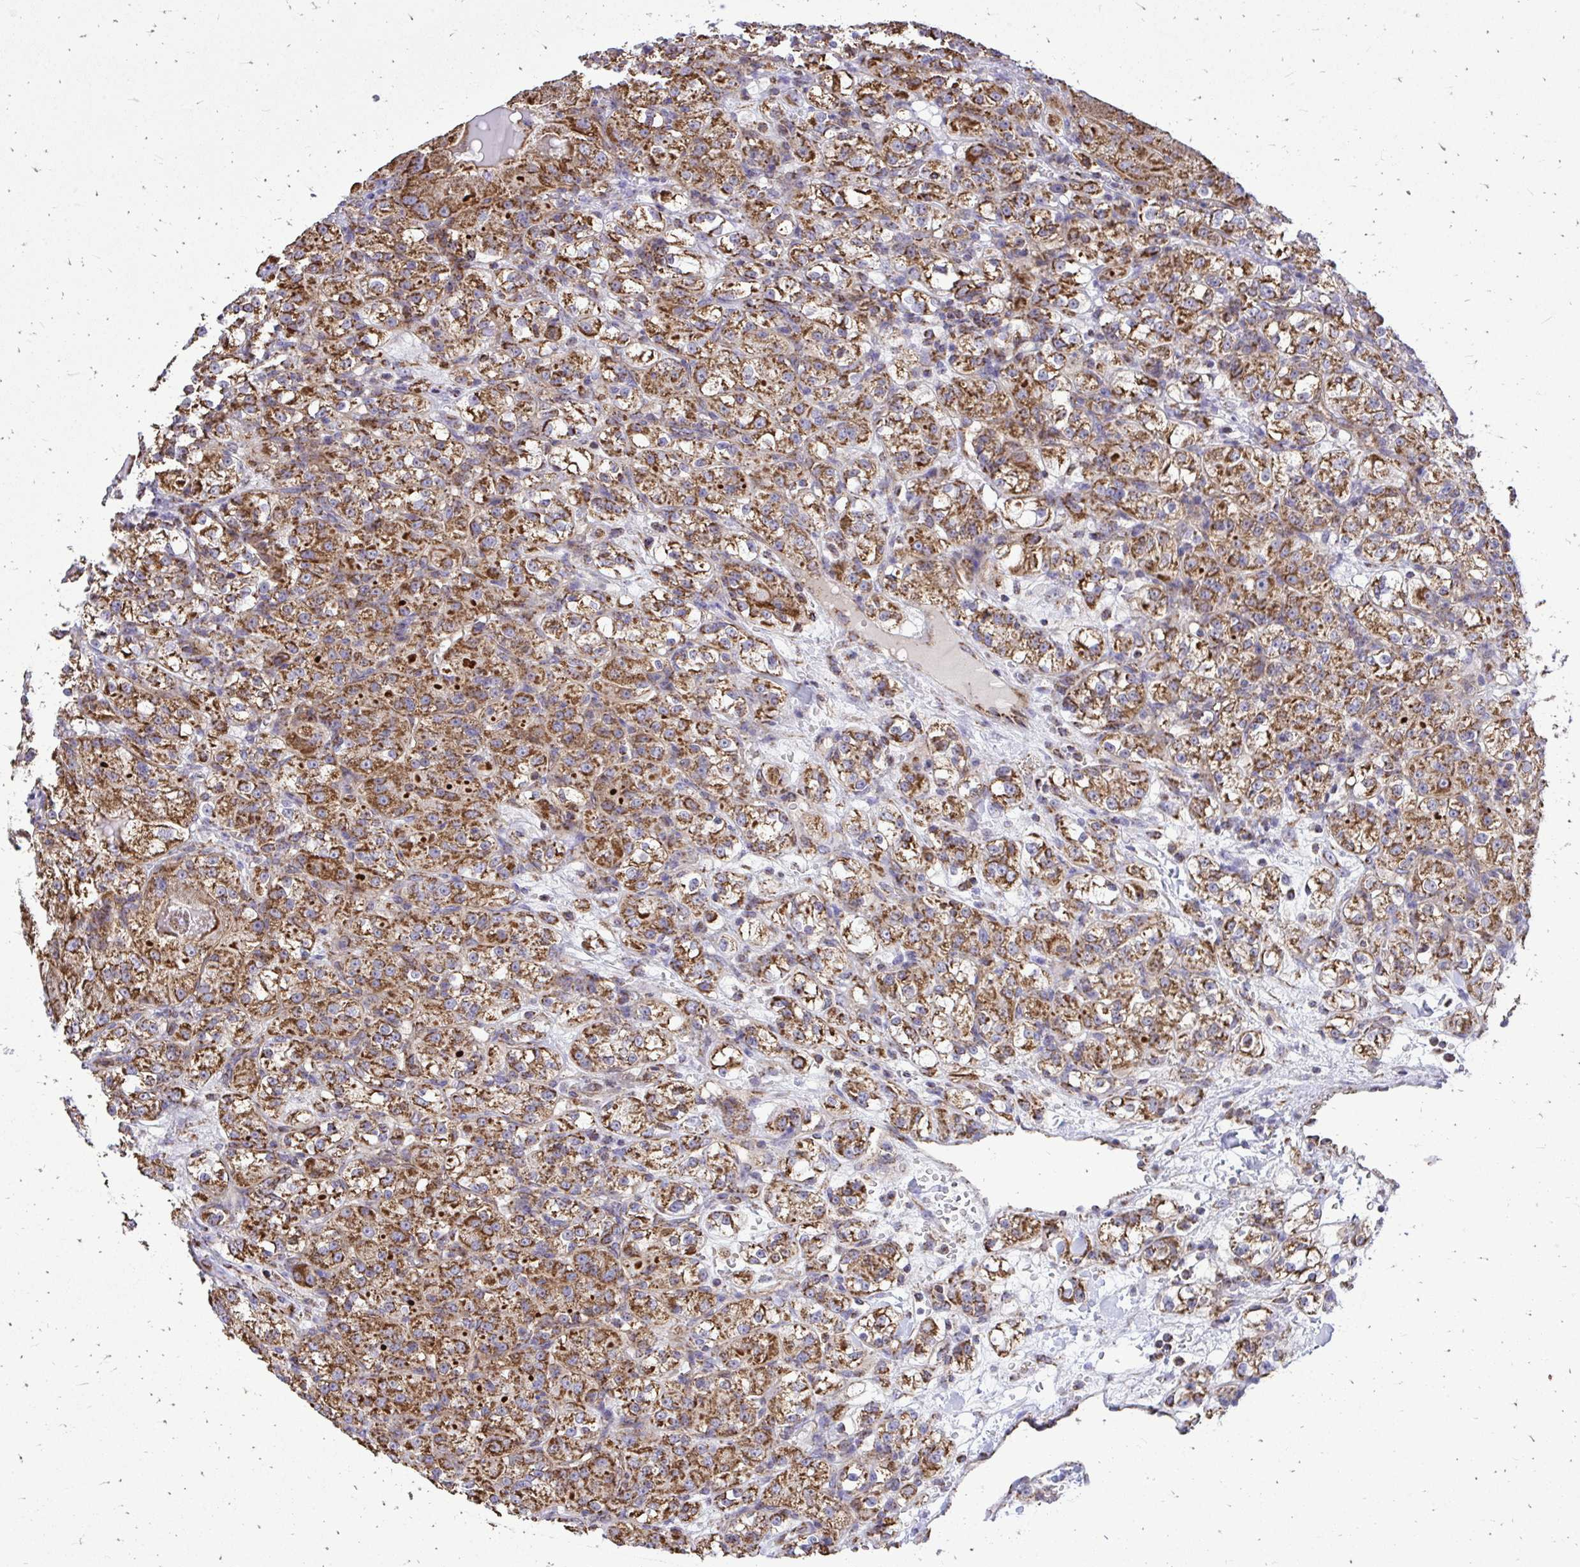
{"staining": {"intensity": "moderate", "quantity": ">75%", "location": "cytoplasmic/membranous"}, "tissue": "renal cancer", "cell_type": "Tumor cells", "image_type": "cancer", "snomed": [{"axis": "morphology", "description": "Normal tissue, NOS"}, {"axis": "morphology", "description": "Adenocarcinoma, NOS"}, {"axis": "topography", "description": "Kidney"}], "caption": "Protein positivity by IHC demonstrates moderate cytoplasmic/membranous positivity in about >75% of tumor cells in renal cancer (adenocarcinoma).", "gene": "UBE2C", "patient": {"sex": "male", "age": 61}}